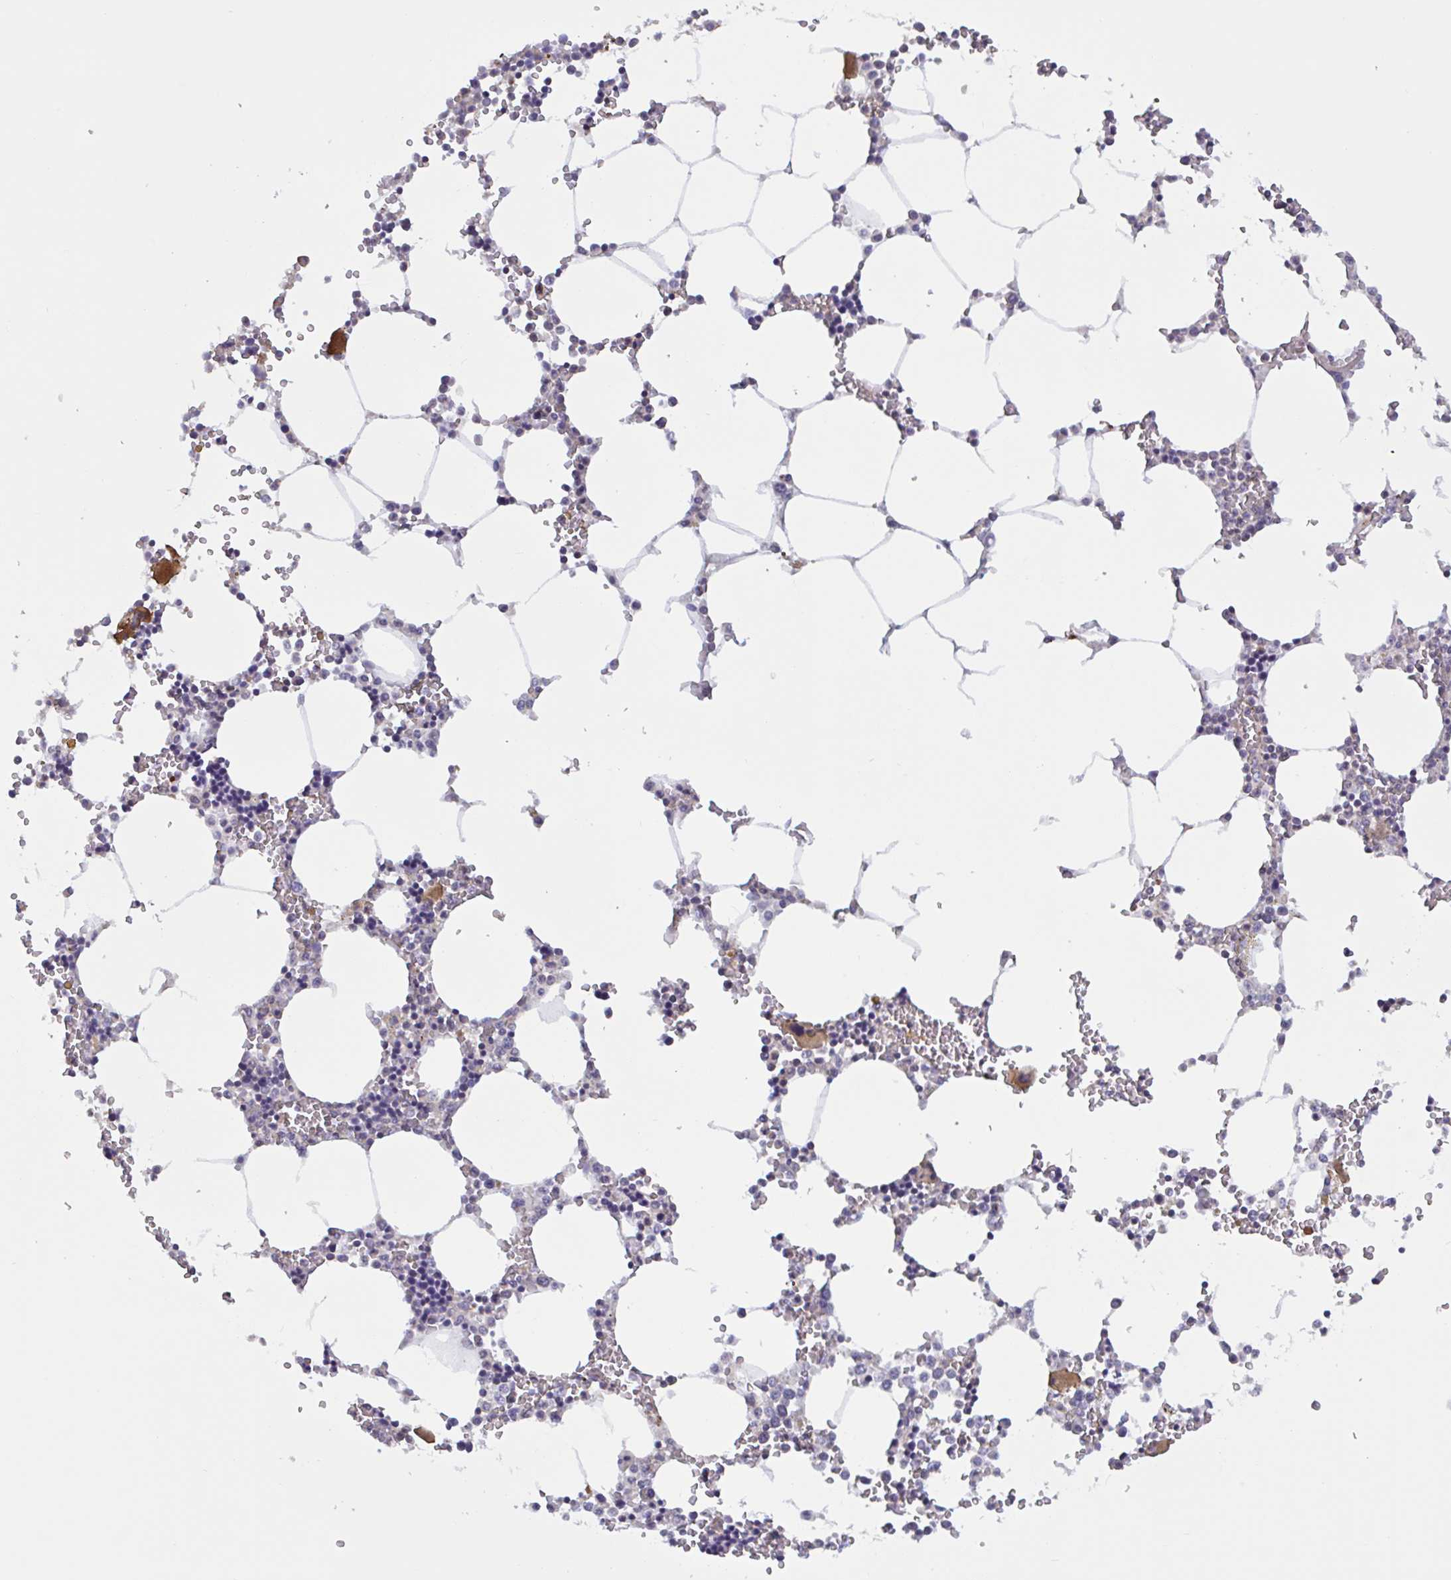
{"staining": {"intensity": "strong", "quantity": "<25%", "location": "cytoplasmic/membranous"}, "tissue": "bone marrow", "cell_type": "Hematopoietic cells", "image_type": "normal", "snomed": [{"axis": "morphology", "description": "Normal tissue, NOS"}, {"axis": "topography", "description": "Bone marrow"}], "caption": "Immunohistochemical staining of normal human bone marrow reveals strong cytoplasmic/membranous protein staining in approximately <25% of hematopoietic cells. The staining is performed using DAB (3,3'-diaminobenzidine) brown chromogen to label protein expression. The nuclei are counter-stained blue using hematoxylin.", "gene": "SHISA7", "patient": {"sex": "male", "age": 64}}